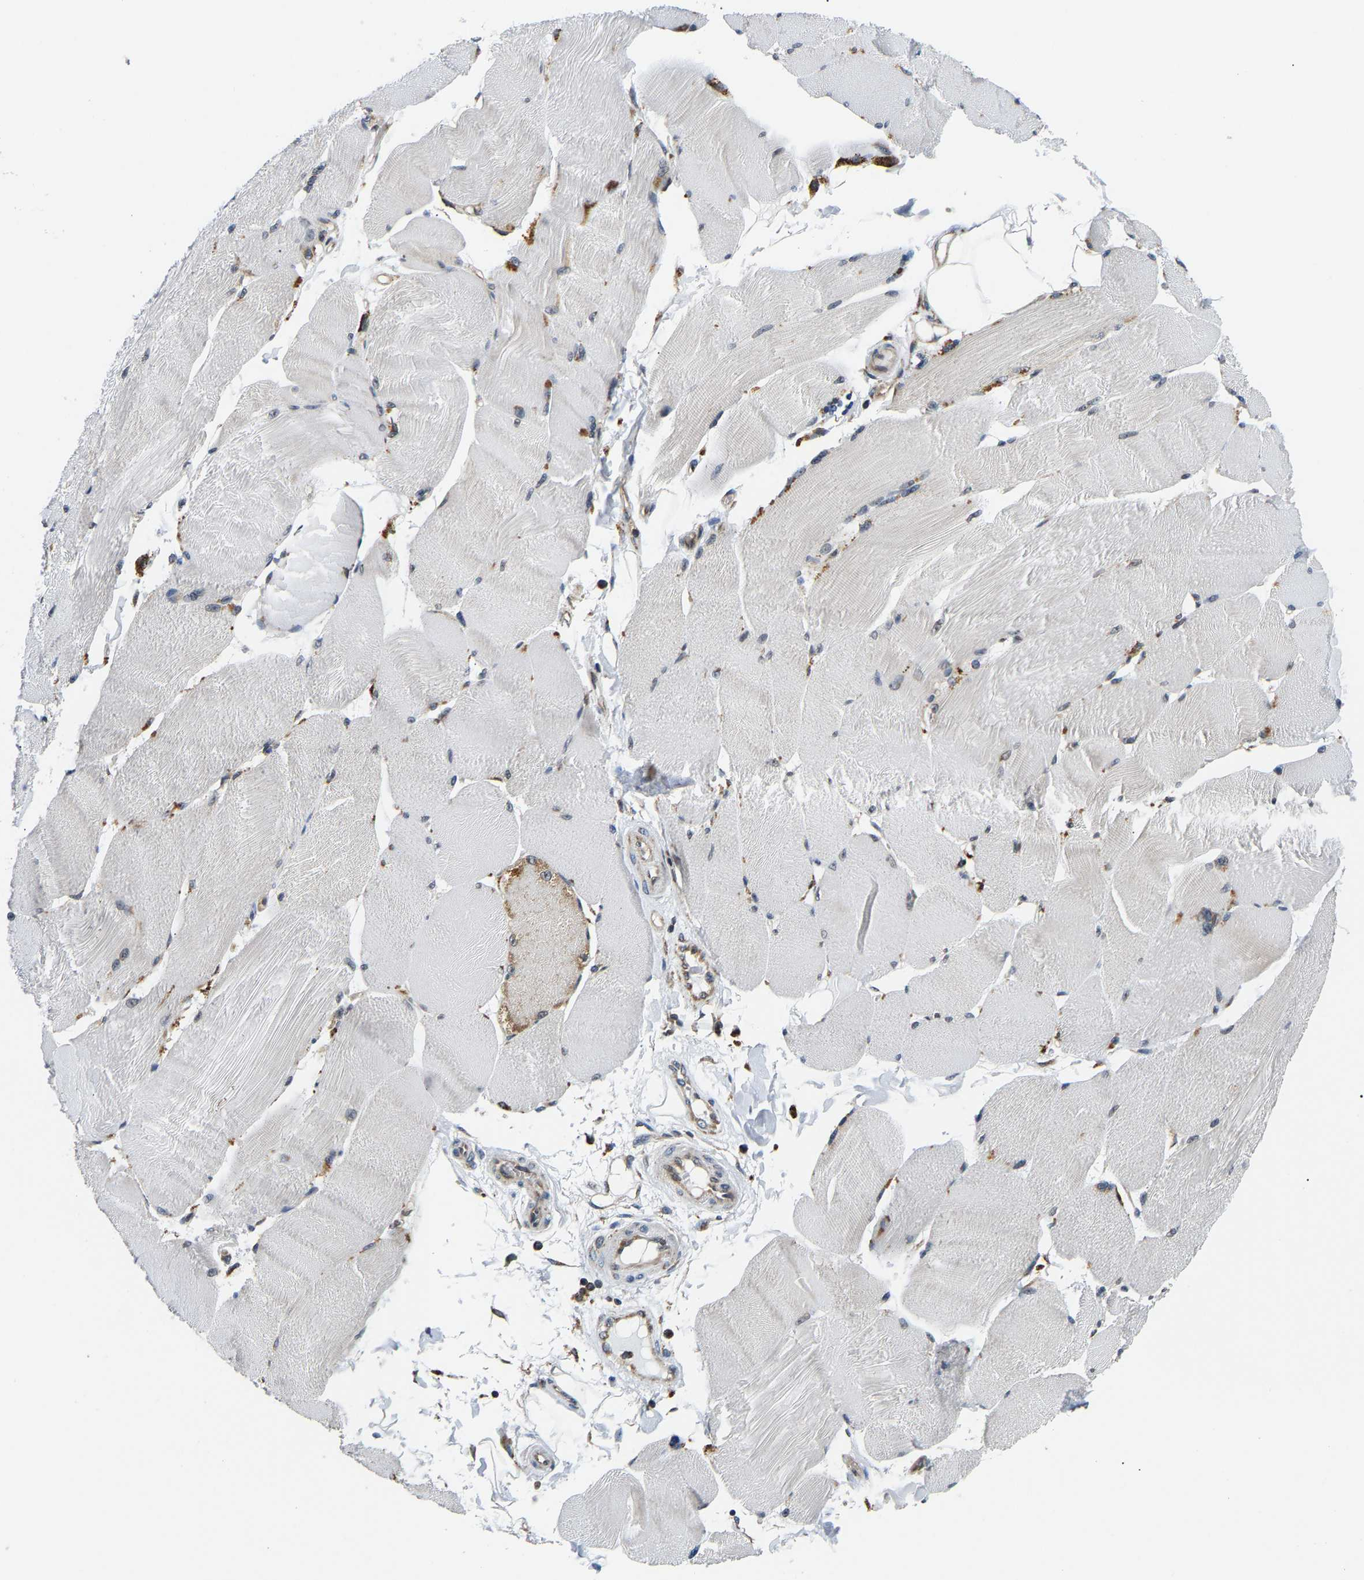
{"staining": {"intensity": "weak", "quantity": "<25%", "location": "cytoplasmic/membranous"}, "tissue": "skeletal muscle", "cell_type": "Myocytes", "image_type": "normal", "snomed": [{"axis": "morphology", "description": "Normal tissue, NOS"}, {"axis": "topography", "description": "Skin"}, {"axis": "topography", "description": "Skeletal muscle"}], "caption": "This is a photomicrograph of immunohistochemistry (IHC) staining of unremarkable skeletal muscle, which shows no staining in myocytes.", "gene": "GIMAP7", "patient": {"sex": "male", "age": 83}}